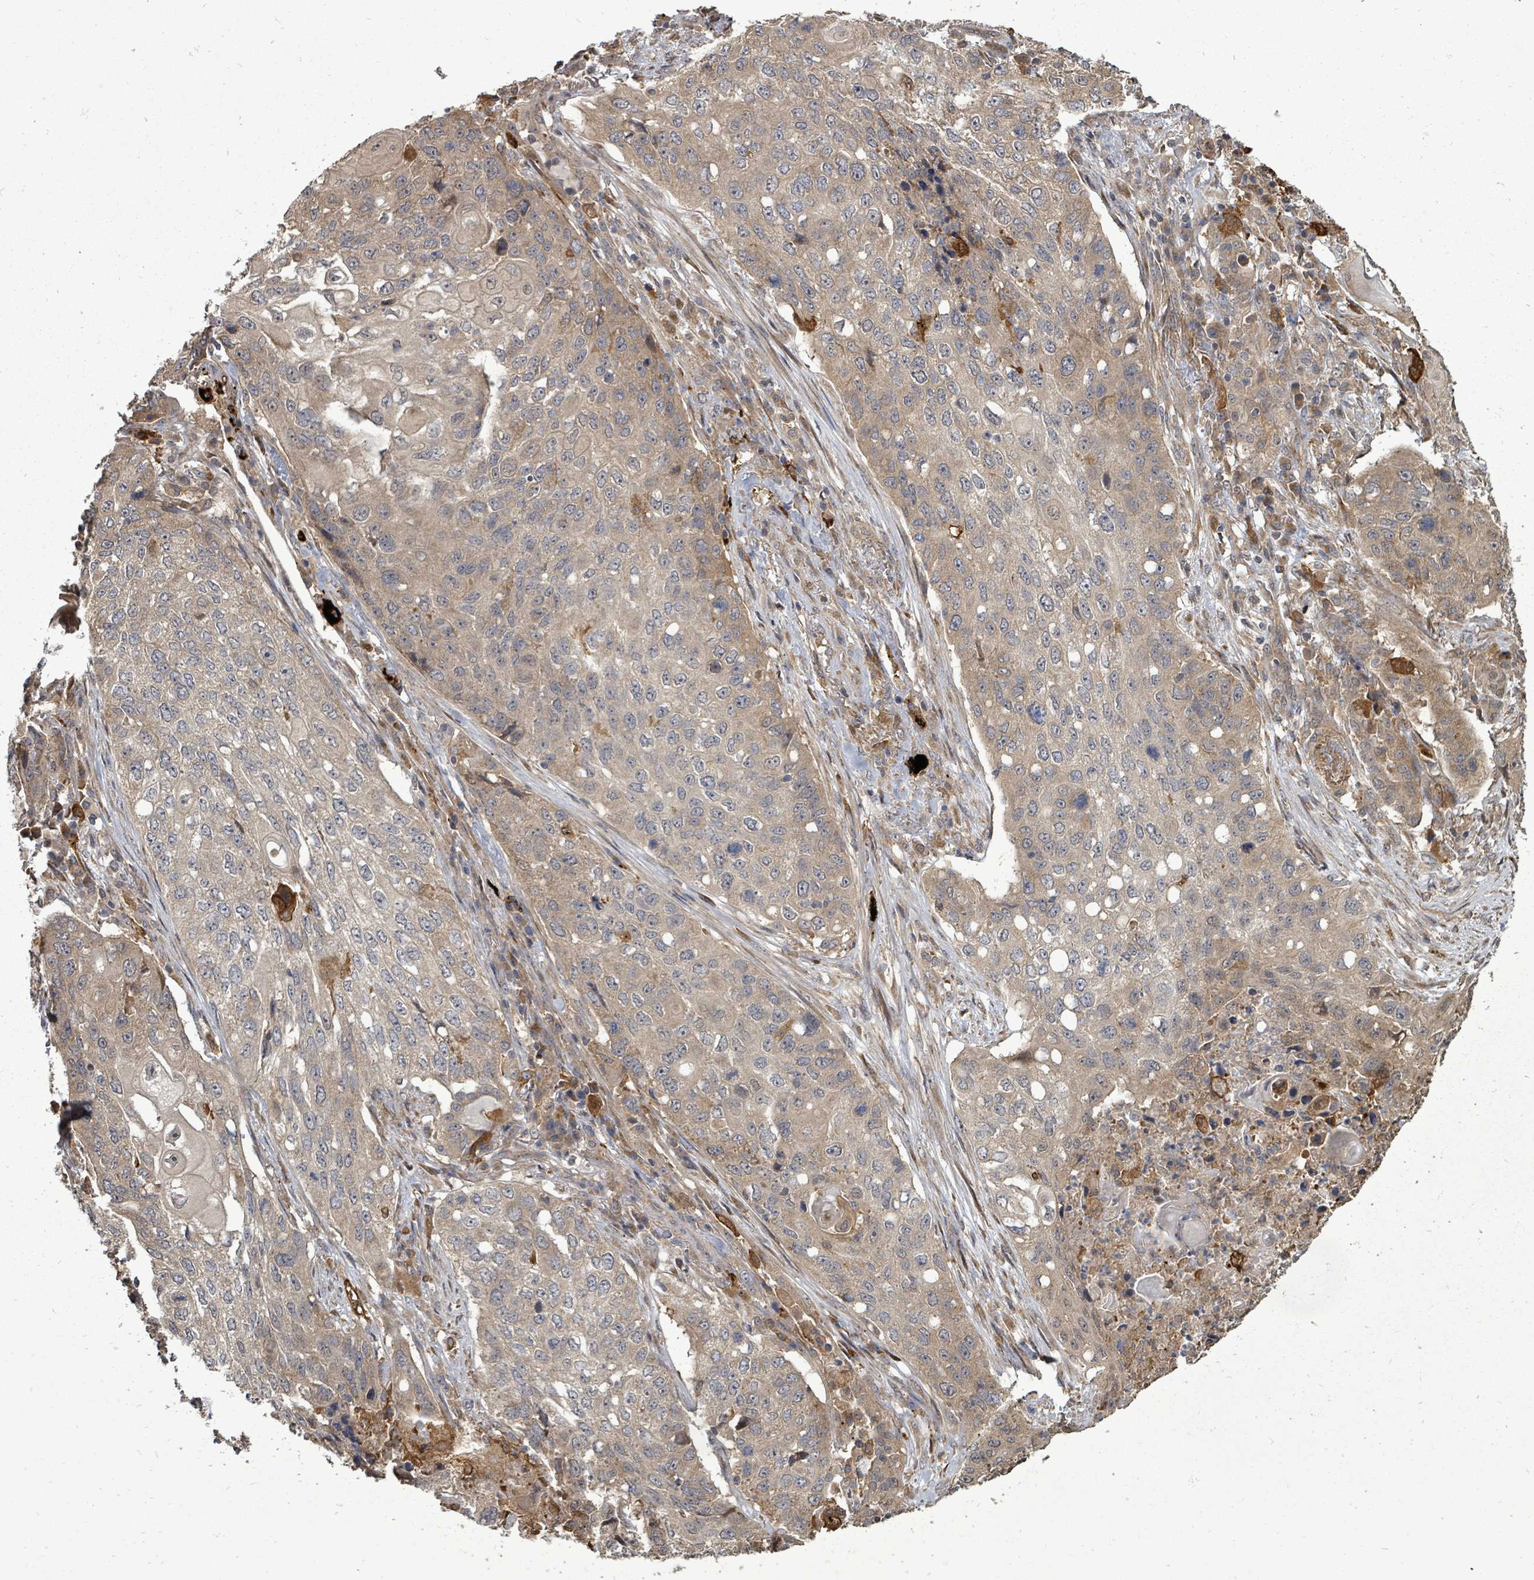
{"staining": {"intensity": "weak", "quantity": ">75%", "location": "cytoplasmic/membranous"}, "tissue": "lung cancer", "cell_type": "Tumor cells", "image_type": "cancer", "snomed": [{"axis": "morphology", "description": "Squamous cell carcinoma, NOS"}, {"axis": "topography", "description": "Lung"}], "caption": "Immunohistochemical staining of lung squamous cell carcinoma shows weak cytoplasmic/membranous protein positivity in approximately >75% of tumor cells.", "gene": "EIF3C", "patient": {"sex": "female", "age": 63}}